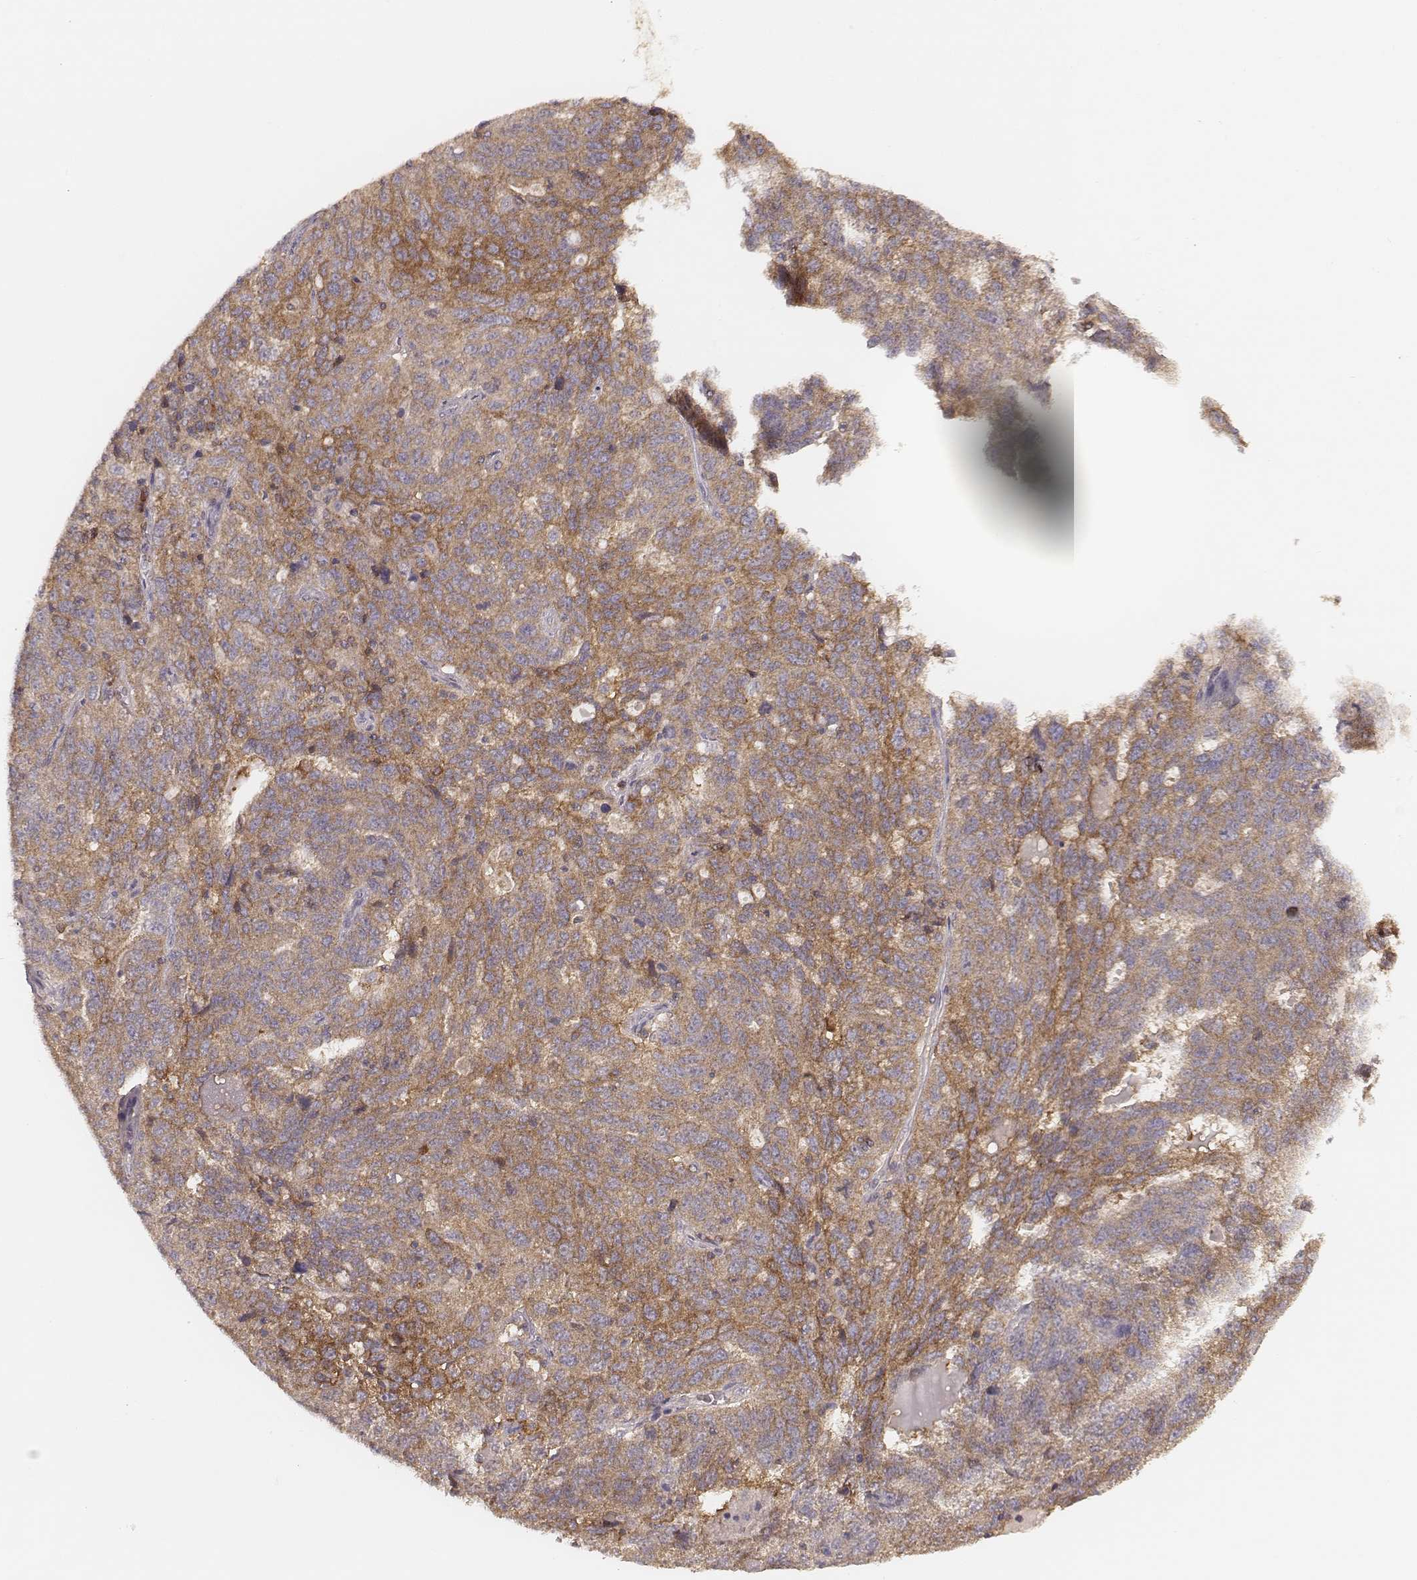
{"staining": {"intensity": "moderate", "quantity": ">75%", "location": "cytoplasmic/membranous"}, "tissue": "ovarian cancer", "cell_type": "Tumor cells", "image_type": "cancer", "snomed": [{"axis": "morphology", "description": "Cystadenocarcinoma, serous, NOS"}, {"axis": "topography", "description": "Ovary"}], "caption": "Immunohistochemical staining of human ovarian cancer (serous cystadenocarcinoma) displays moderate cytoplasmic/membranous protein expression in about >75% of tumor cells.", "gene": "CARS1", "patient": {"sex": "female", "age": 71}}